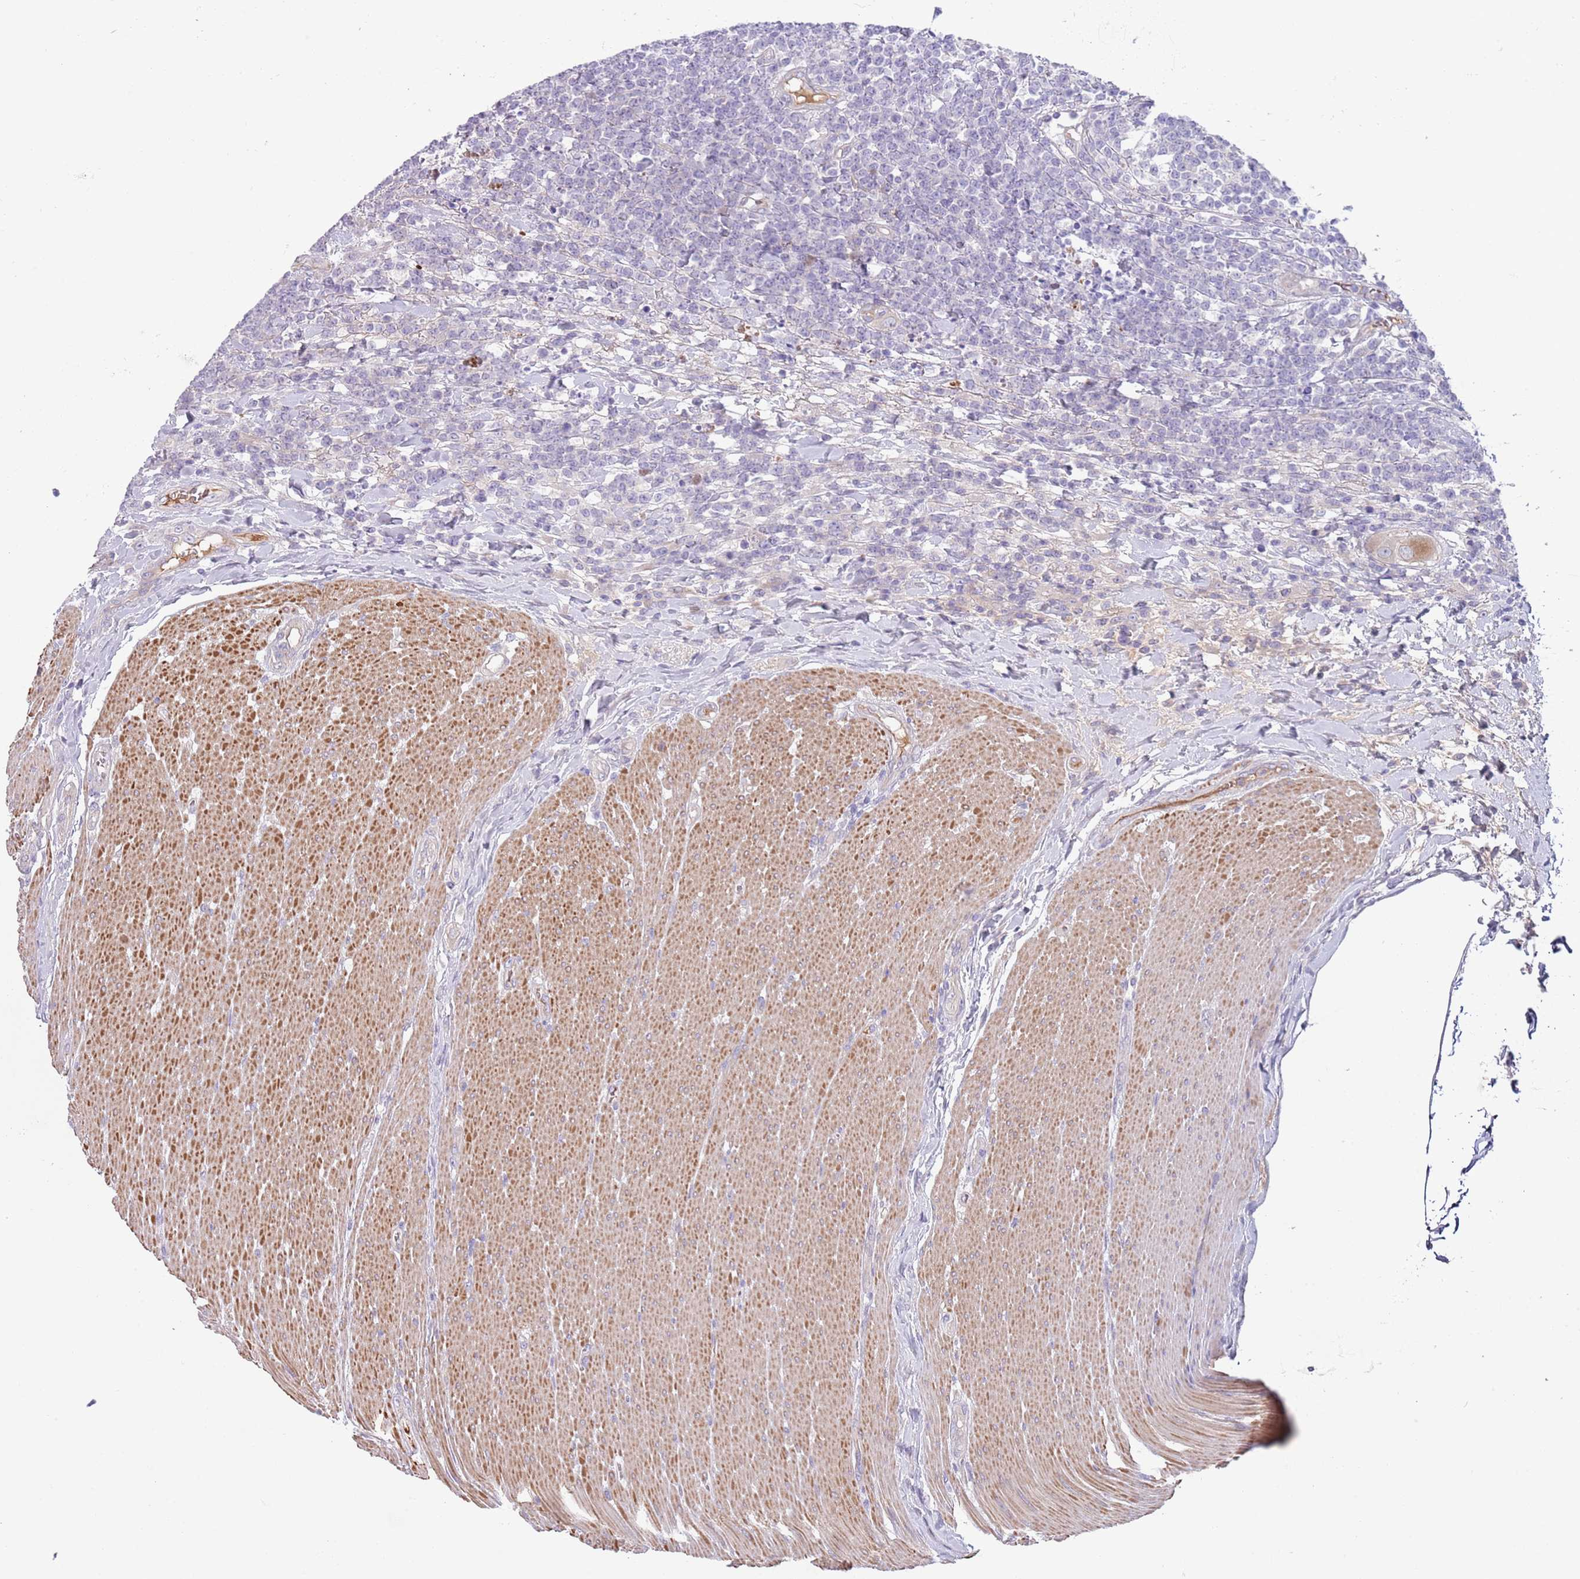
{"staining": {"intensity": "negative", "quantity": "none", "location": "none"}, "tissue": "lymphoma", "cell_type": "Tumor cells", "image_type": "cancer", "snomed": [{"axis": "morphology", "description": "Malignant lymphoma, non-Hodgkin's type, High grade"}, {"axis": "topography", "description": "Small intestine"}], "caption": "Immunohistochemistry (IHC) photomicrograph of neoplastic tissue: human lymphoma stained with DAB exhibits no significant protein staining in tumor cells. The staining was performed using DAB to visualize the protein expression in brown, while the nuclei were stained in blue with hematoxylin (Magnification: 20x).", "gene": "CFH", "patient": {"sex": "male", "age": 8}}